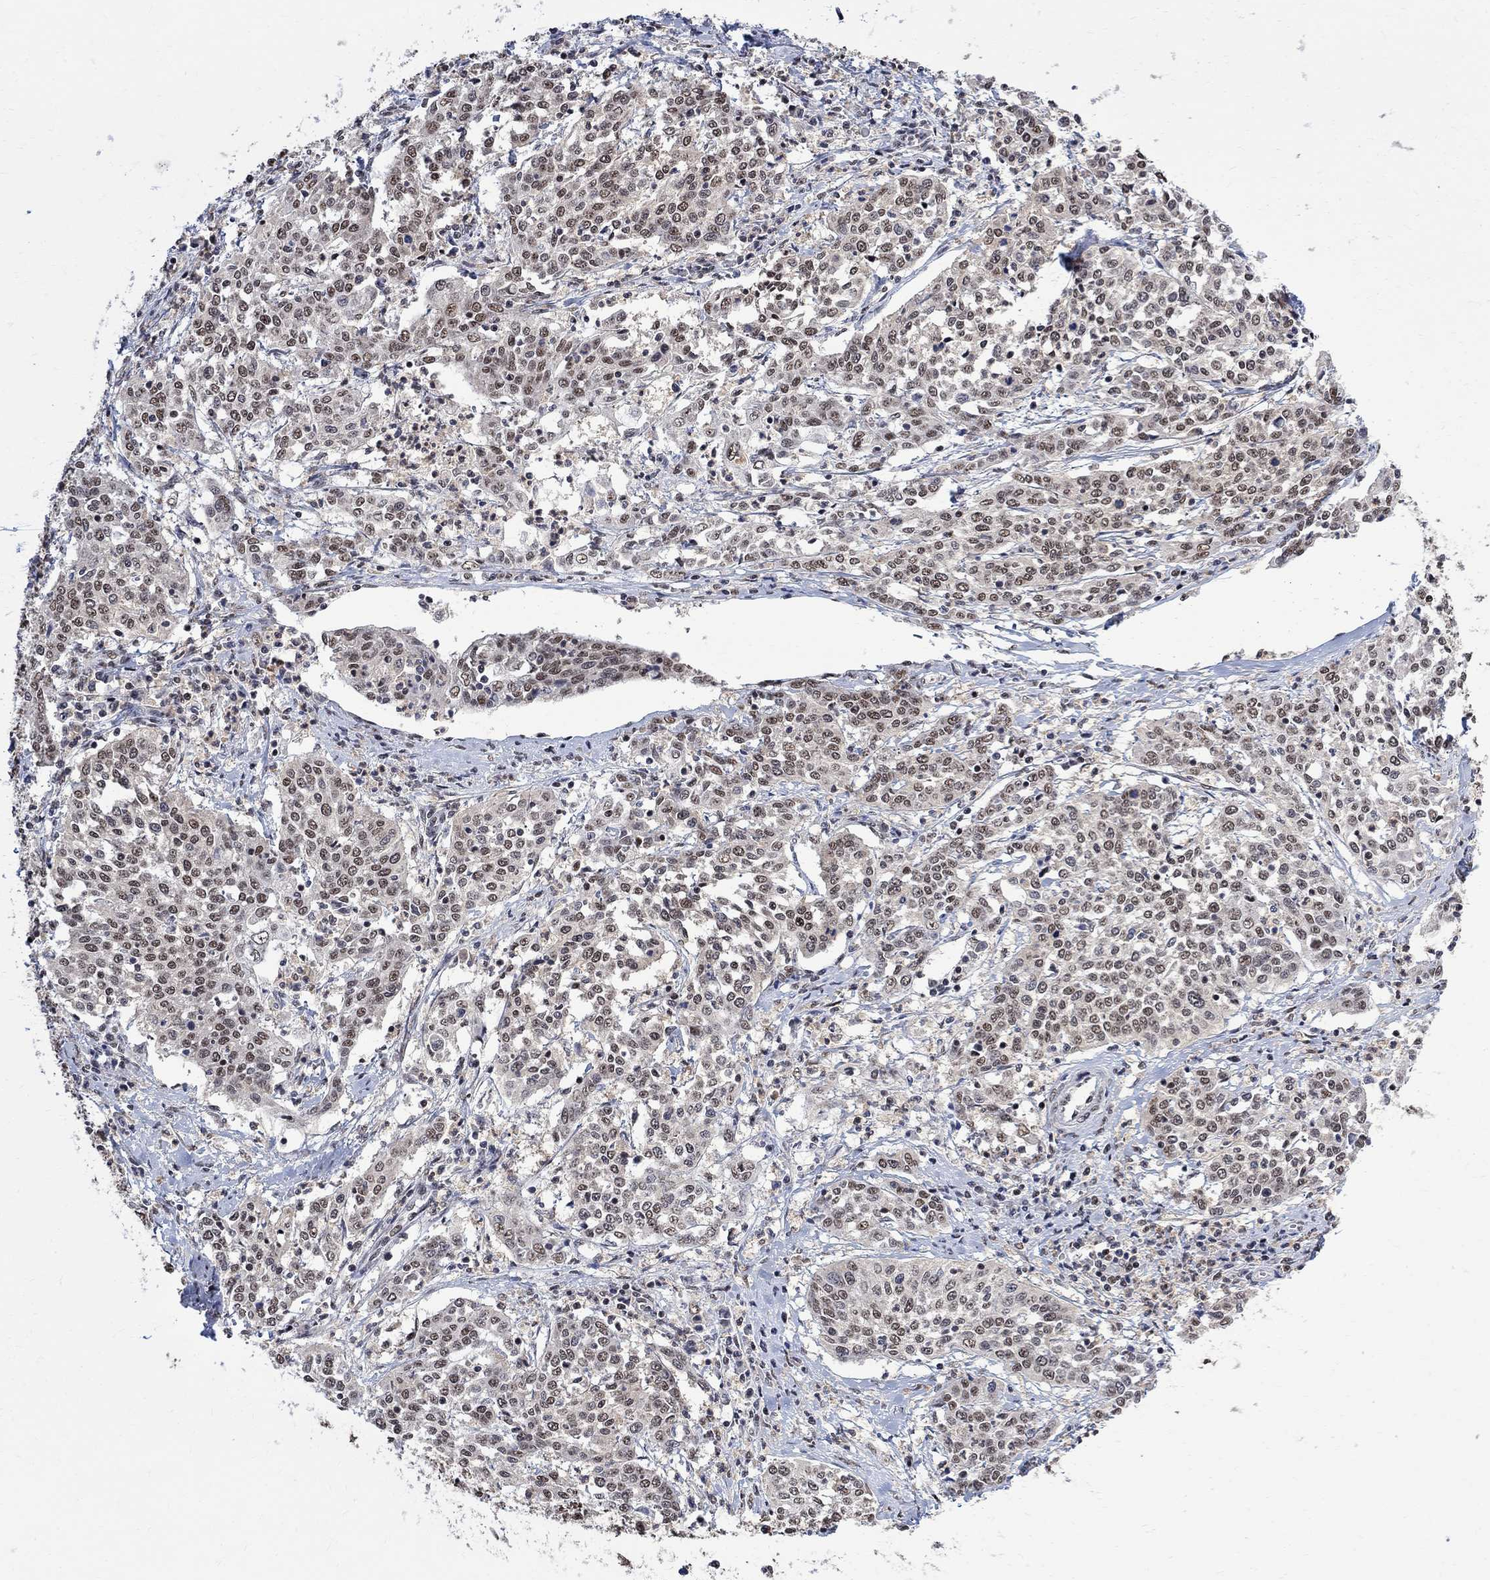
{"staining": {"intensity": "moderate", "quantity": "<25%", "location": "nuclear"}, "tissue": "cervical cancer", "cell_type": "Tumor cells", "image_type": "cancer", "snomed": [{"axis": "morphology", "description": "Squamous cell carcinoma, NOS"}, {"axis": "topography", "description": "Cervix"}], "caption": "Human cervical cancer (squamous cell carcinoma) stained with a protein marker exhibits moderate staining in tumor cells.", "gene": "E4F1", "patient": {"sex": "female", "age": 41}}